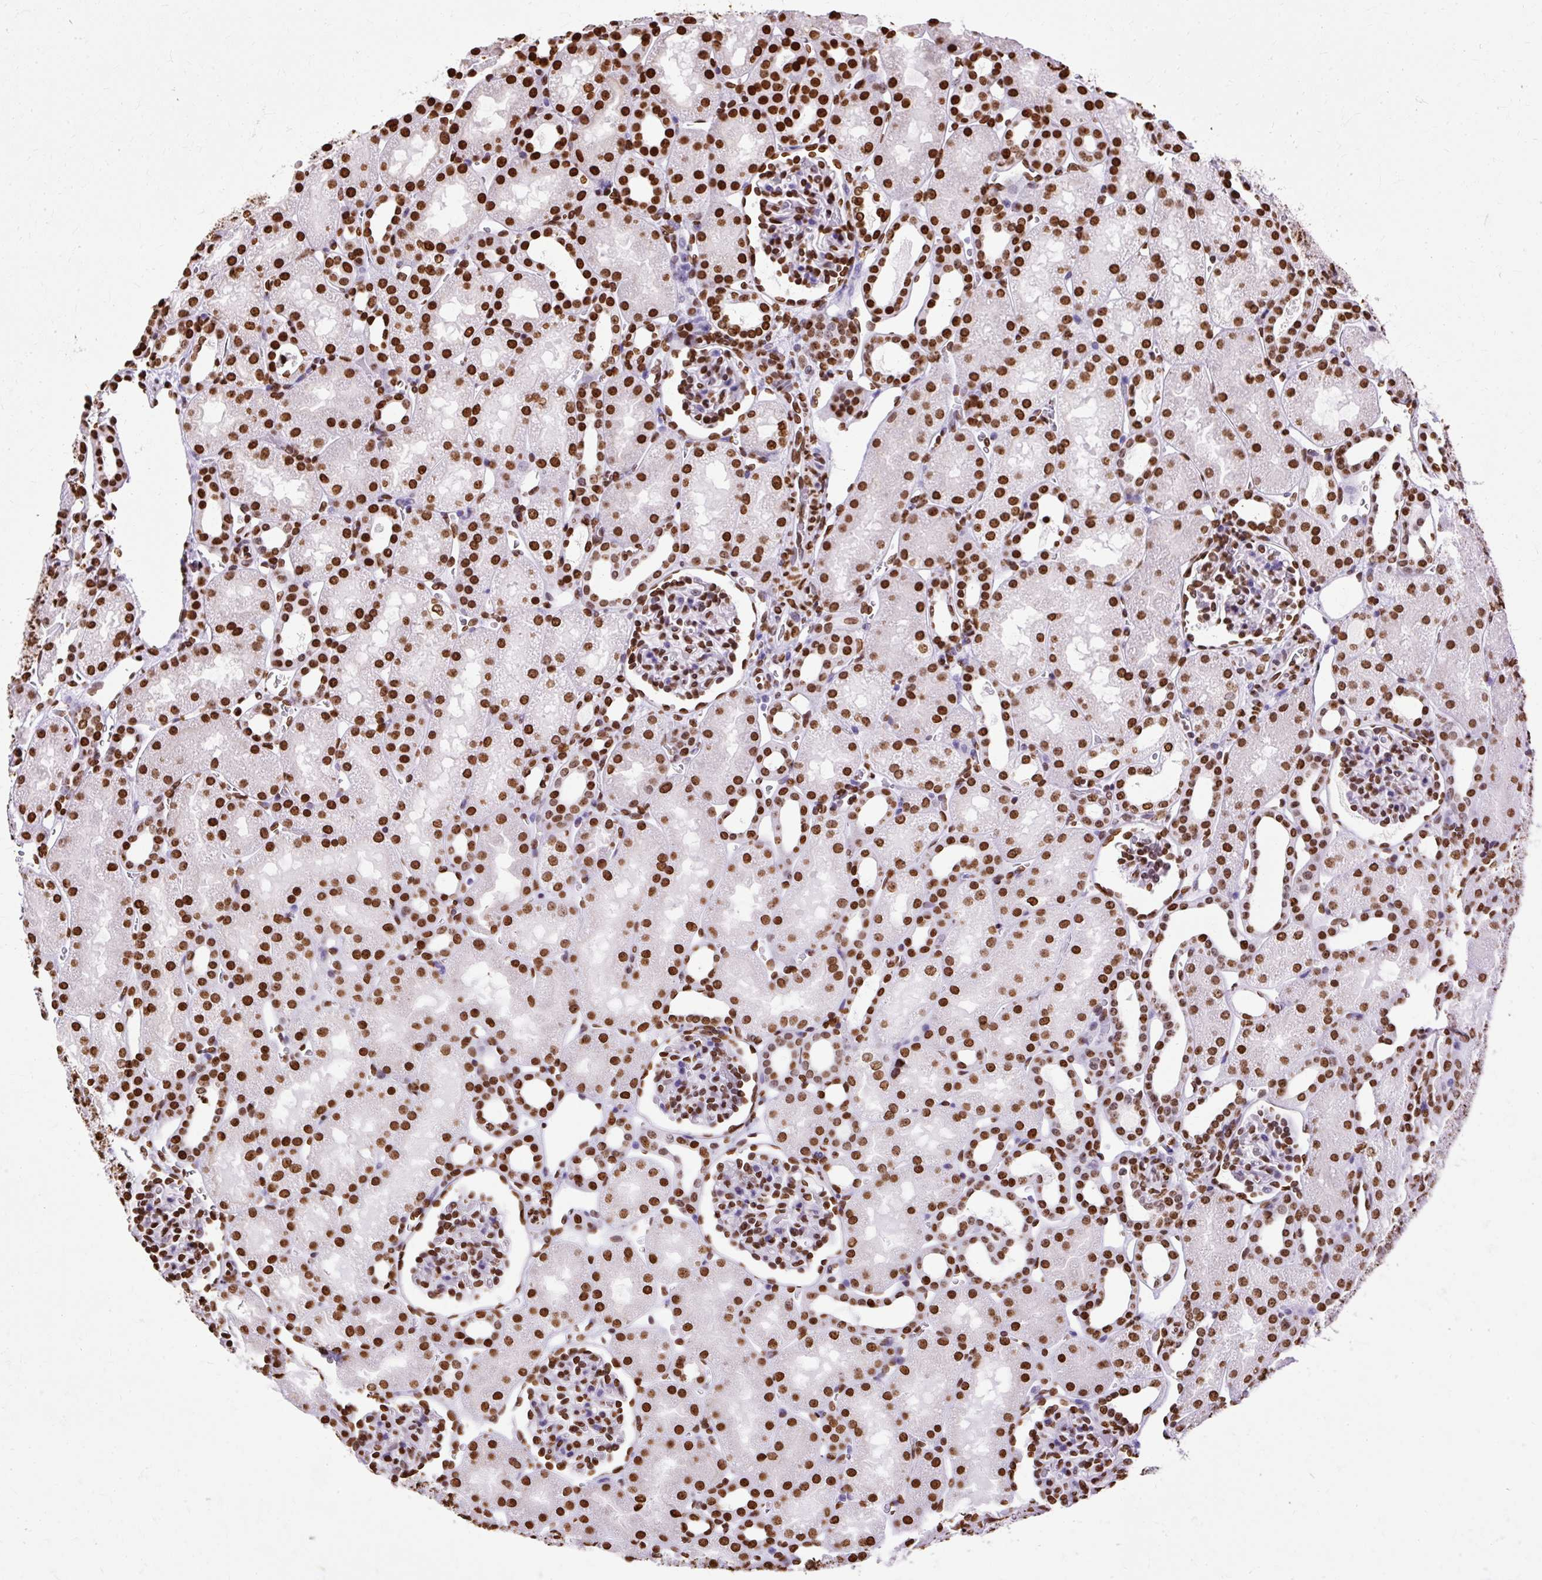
{"staining": {"intensity": "strong", "quantity": ">75%", "location": "nuclear"}, "tissue": "kidney", "cell_type": "Cells in glomeruli", "image_type": "normal", "snomed": [{"axis": "morphology", "description": "Normal tissue, NOS"}, {"axis": "topography", "description": "Kidney"}], "caption": "Protein analysis of normal kidney exhibits strong nuclear staining in about >75% of cells in glomeruli. Using DAB (3,3'-diaminobenzidine) (brown) and hematoxylin (blue) stains, captured at high magnification using brightfield microscopy.", "gene": "TMEM184C", "patient": {"sex": "male", "age": 2}}